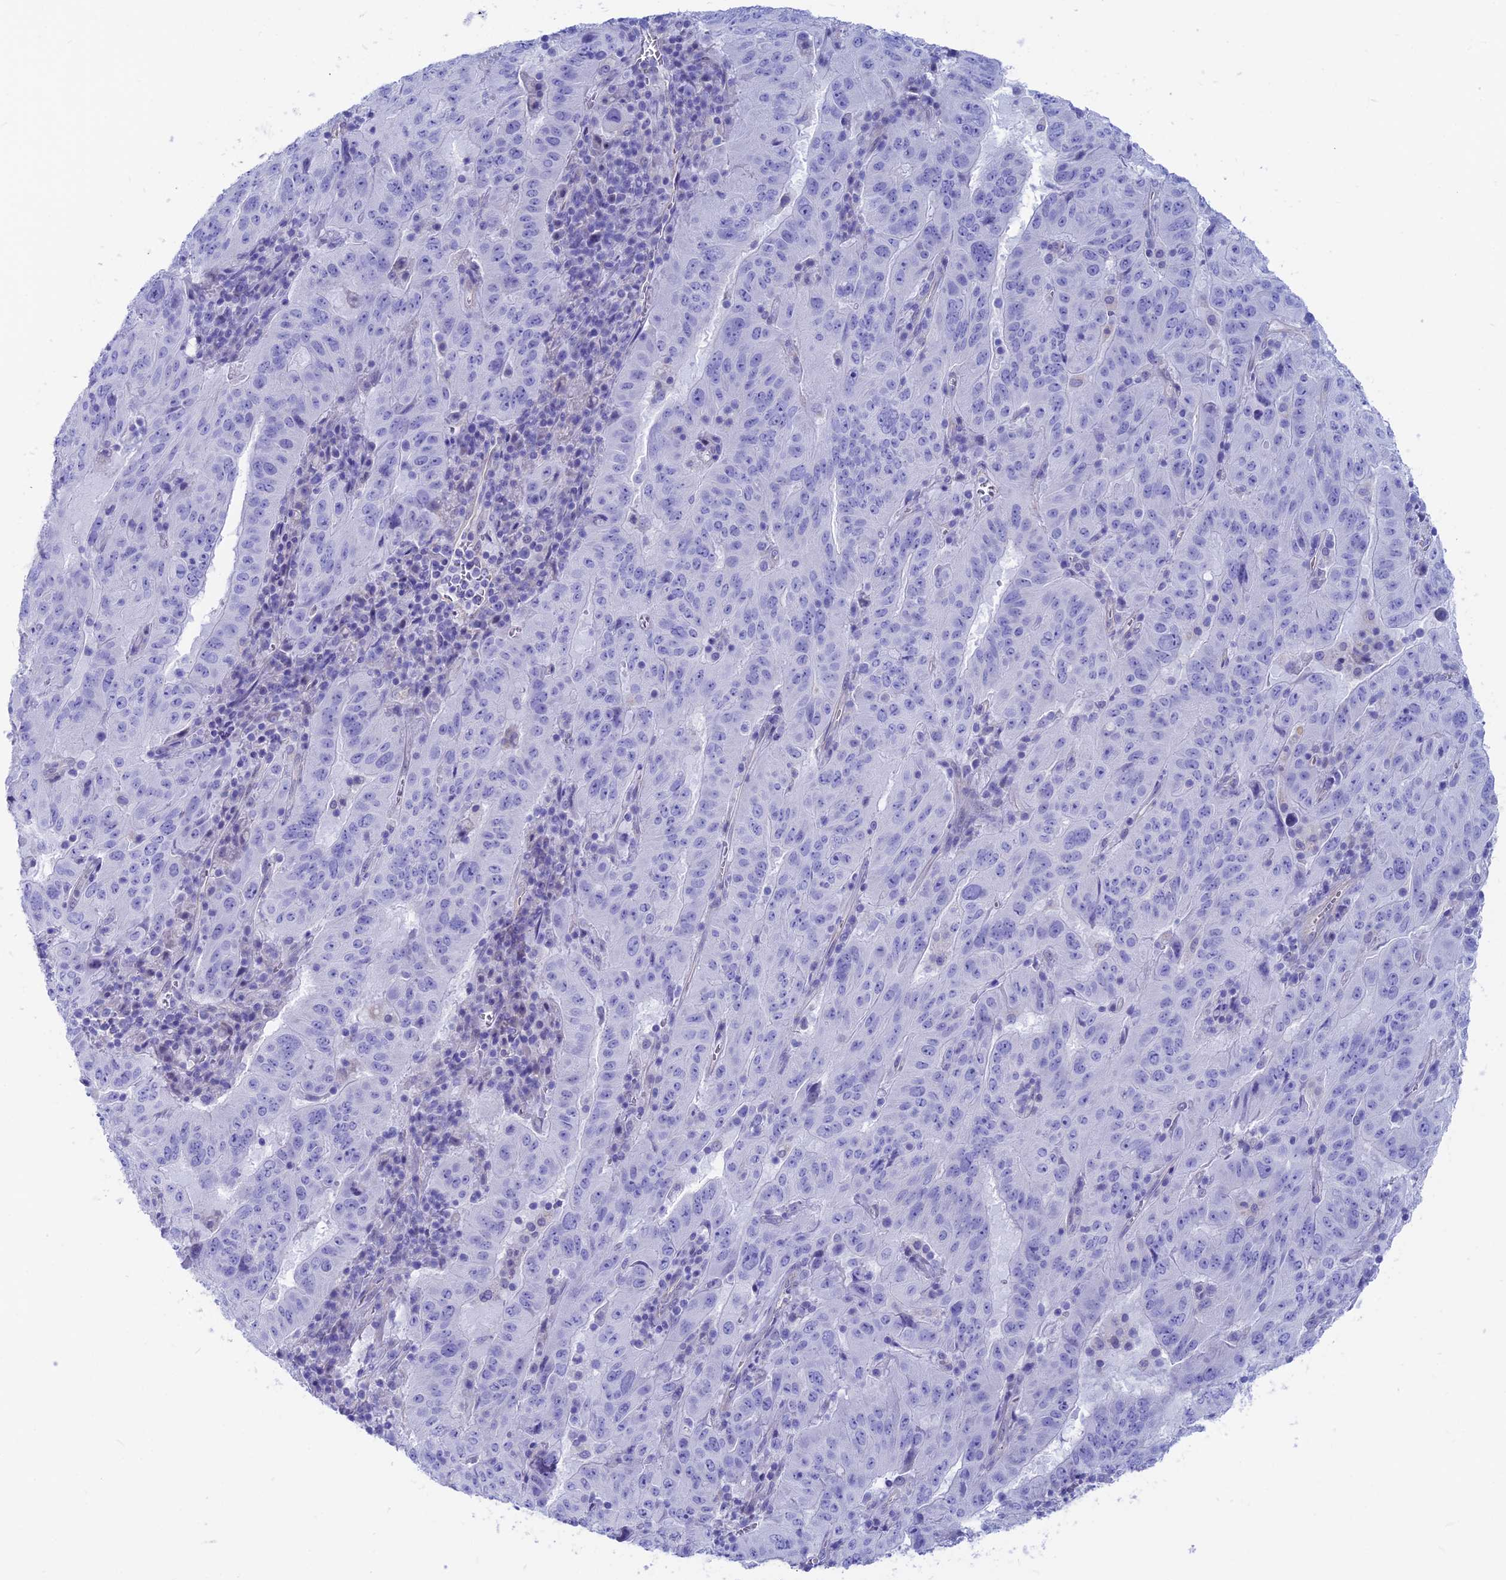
{"staining": {"intensity": "negative", "quantity": "none", "location": "none"}, "tissue": "pancreatic cancer", "cell_type": "Tumor cells", "image_type": "cancer", "snomed": [{"axis": "morphology", "description": "Adenocarcinoma, NOS"}, {"axis": "topography", "description": "Pancreas"}], "caption": "Image shows no significant protein positivity in tumor cells of pancreatic adenocarcinoma. (DAB immunohistochemistry visualized using brightfield microscopy, high magnification).", "gene": "GNGT2", "patient": {"sex": "male", "age": 63}}